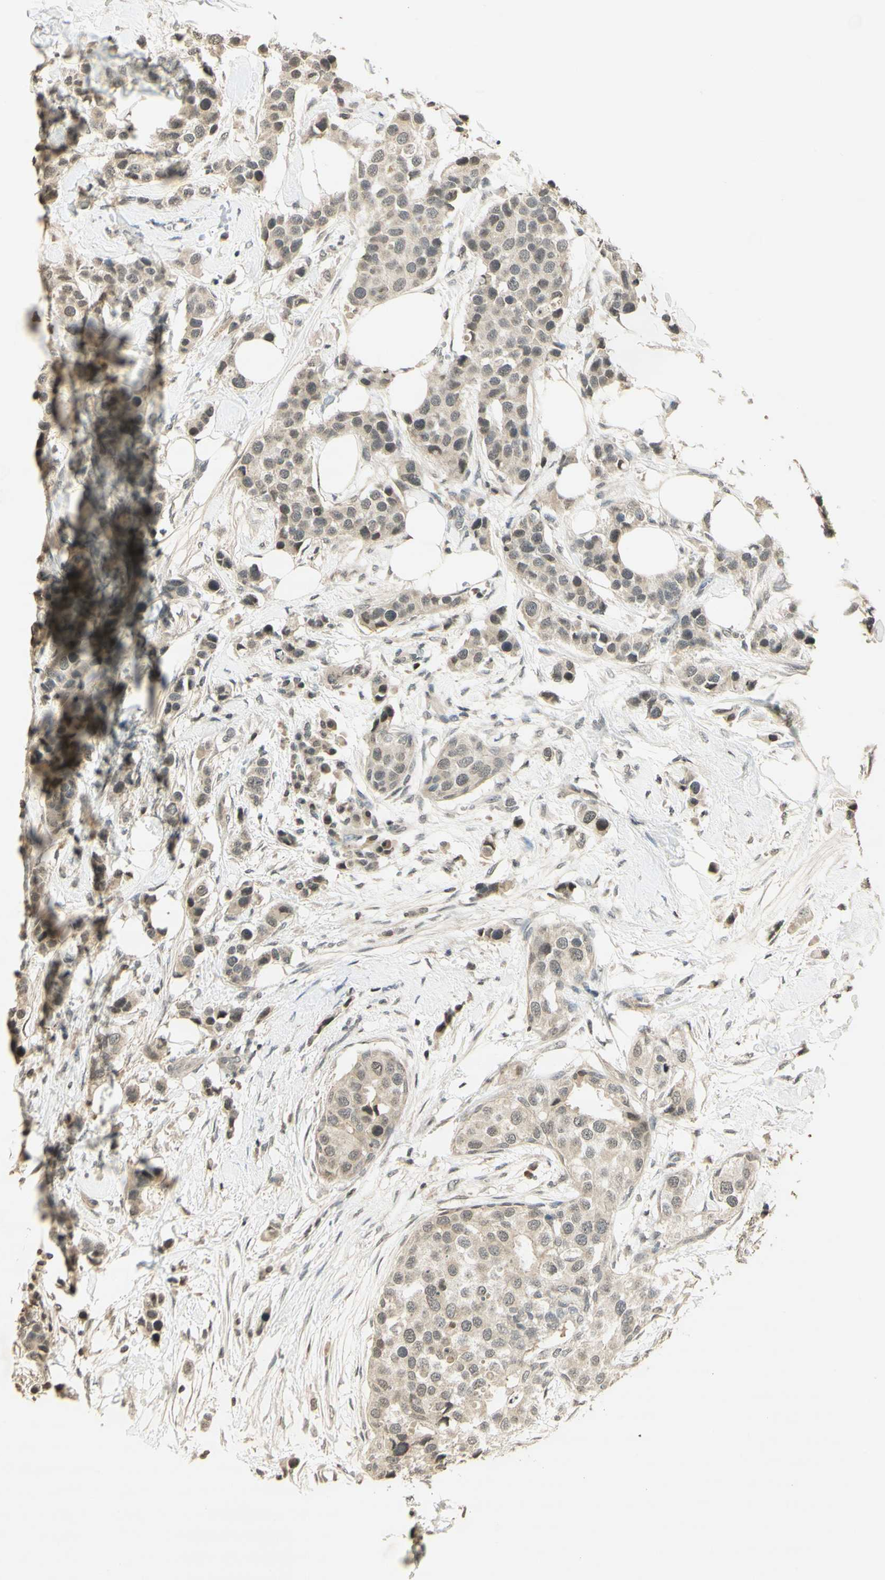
{"staining": {"intensity": "weak", "quantity": ">75%", "location": "cytoplasmic/membranous"}, "tissue": "breast cancer", "cell_type": "Tumor cells", "image_type": "cancer", "snomed": [{"axis": "morphology", "description": "Normal tissue, NOS"}, {"axis": "morphology", "description": "Duct carcinoma"}, {"axis": "topography", "description": "Breast"}], "caption": "An immunohistochemistry (IHC) micrograph of tumor tissue is shown. Protein staining in brown highlights weak cytoplasmic/membranous positivity in intraductal carcinoma (breast) within tumor cells.", "gene": "GLI1", "patient": {"sex": "female", "age": 50}}